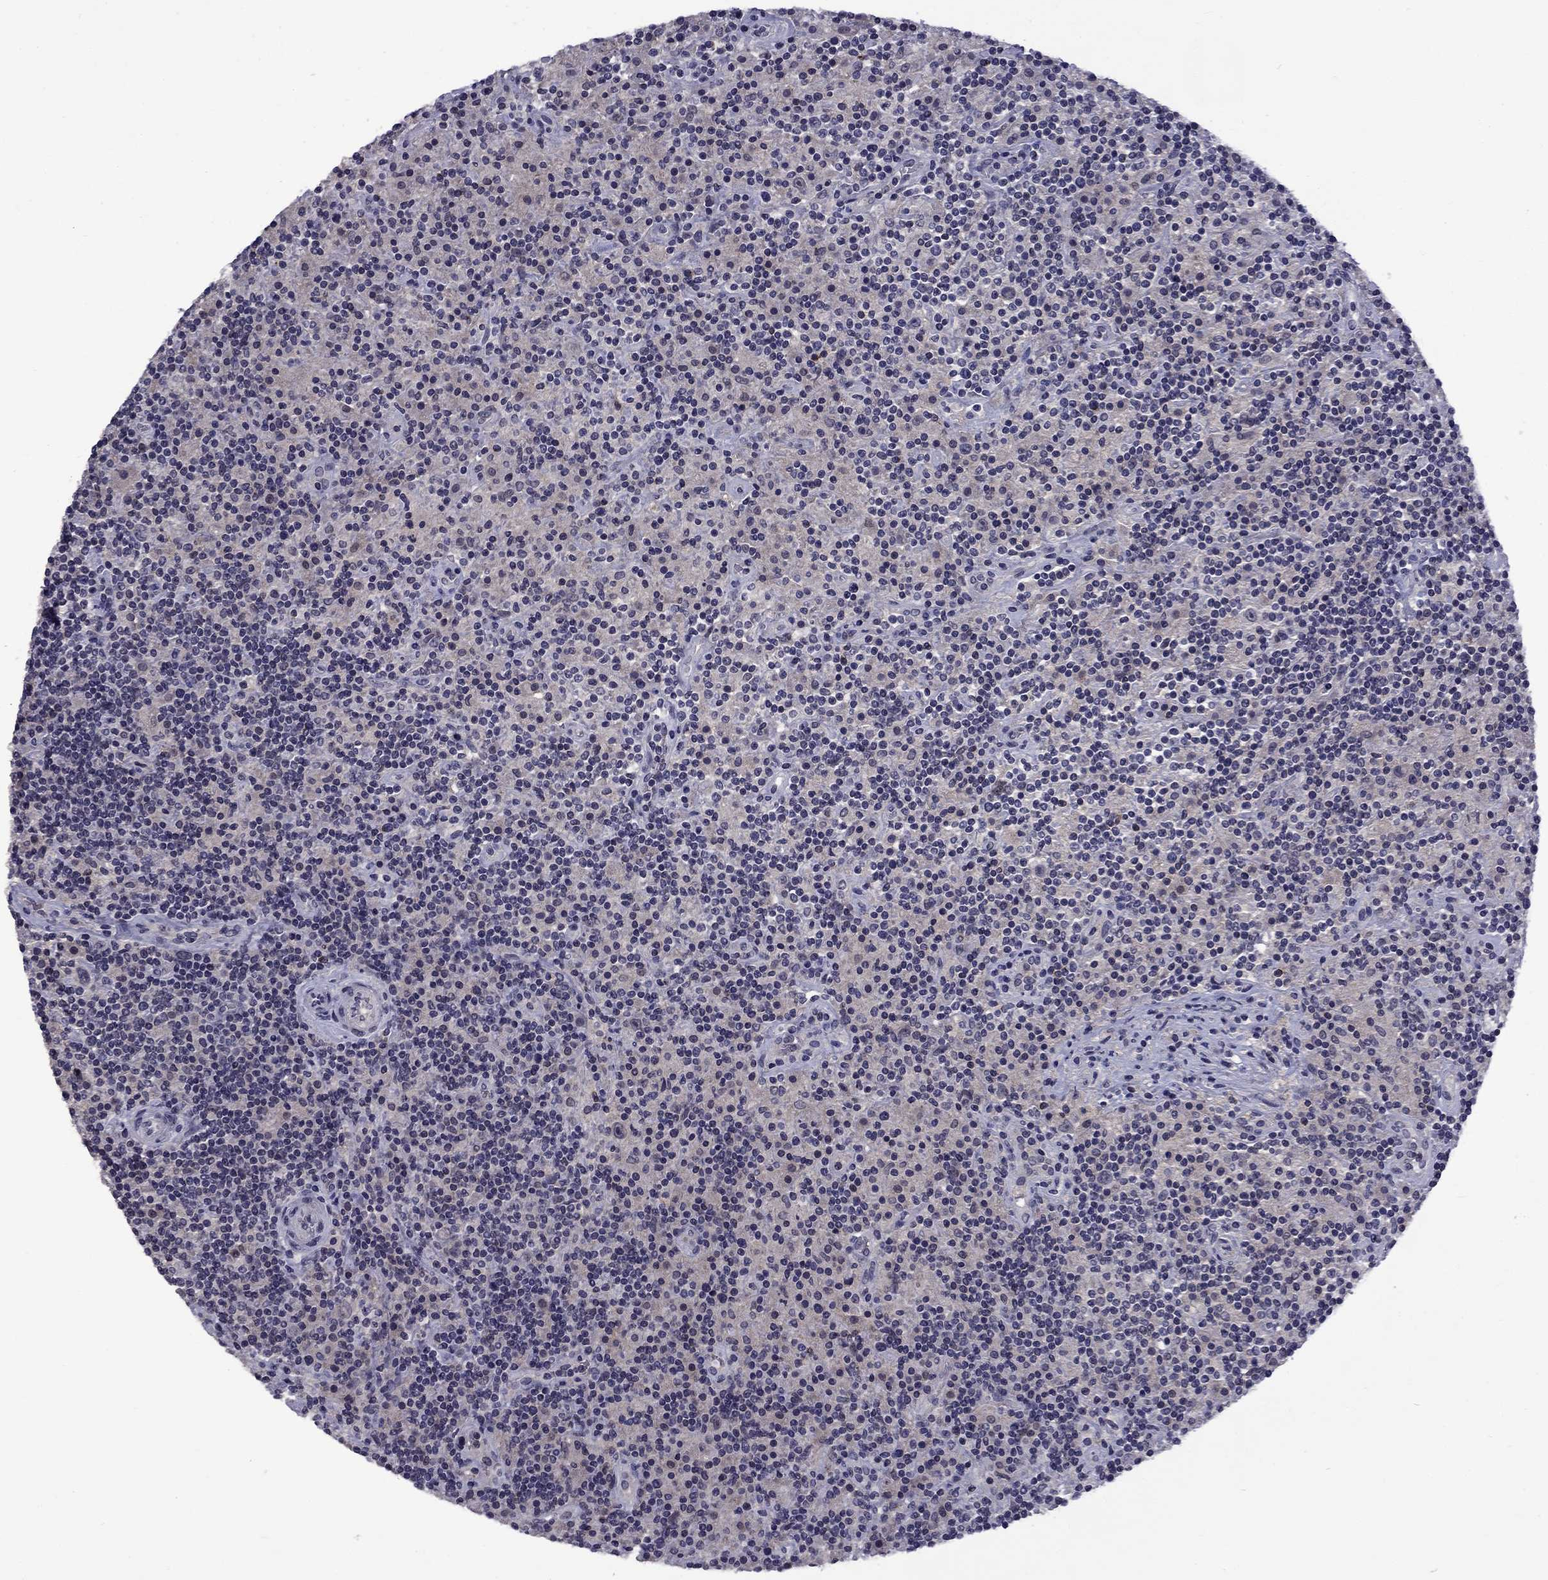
{"staining": {"intensity": "negative", "quantity": "none", "location": "none"}, "tissue": "lymphoma", "cell_type": "Tumor cells", "image_type": "cancer", "snomed": [{"axis": "morphology", "description": "Hodgkin's disease, NOS"}, {"axis": "topography", "description": "Lymph node"}], "caption": "Tumor cells show no significant positivity in lymphoma.", "gene": "SNTA1", "patient": {"sex": "male", "age": 70}}